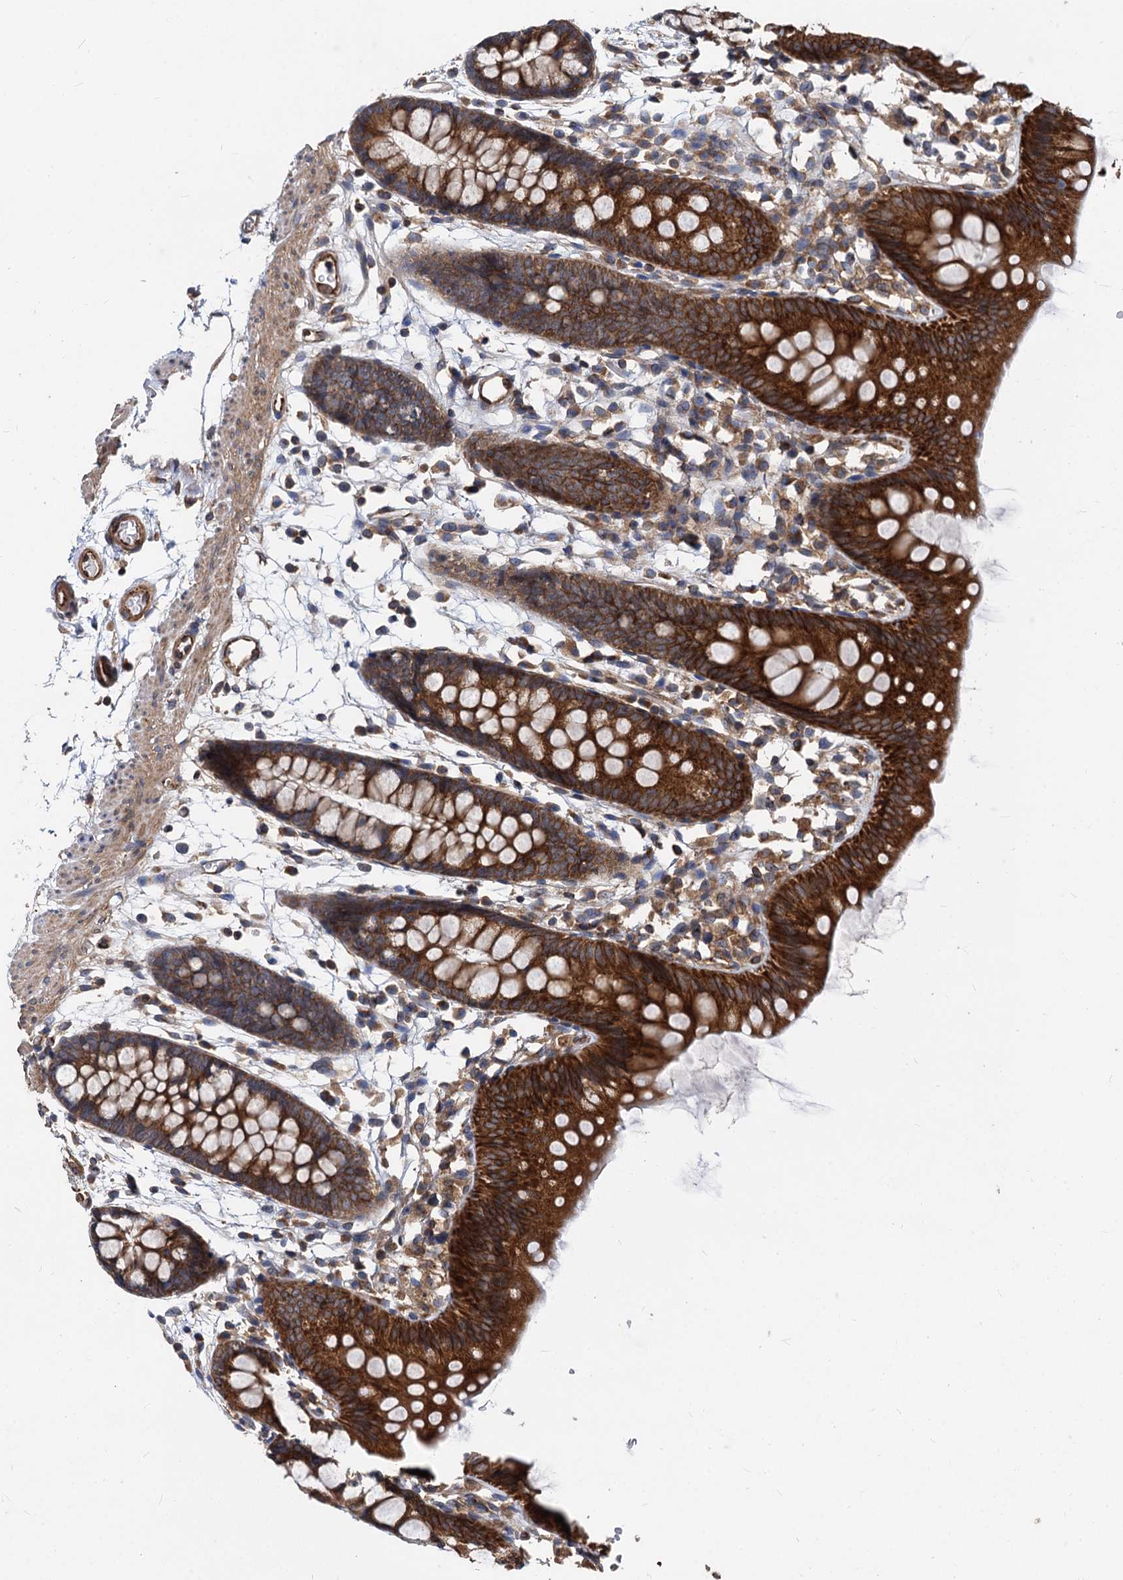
{"staining": {"intensity": "strong", "quantity": ">75%", "location": "cytoplasmic/membranous"}, "tissue": "colon", "cell_type": "Endothelial cells", "image_type": "normal", "snomed": [{"axis": "morphology", "description": "Normal tissue, NOS"}, {"axis": "topography", "description": "Colon"}], "caption": "High-magnification brightfield microscopy of benign colon stained with DAB (brown) and counterstained with hematoxylin (blue). endothelial cells exhibit strong cytoplasmic/membranous staining is seen in about>75% of cells.", "gene": "STIM1", "patient": {"sex": "male", "age": 56}}